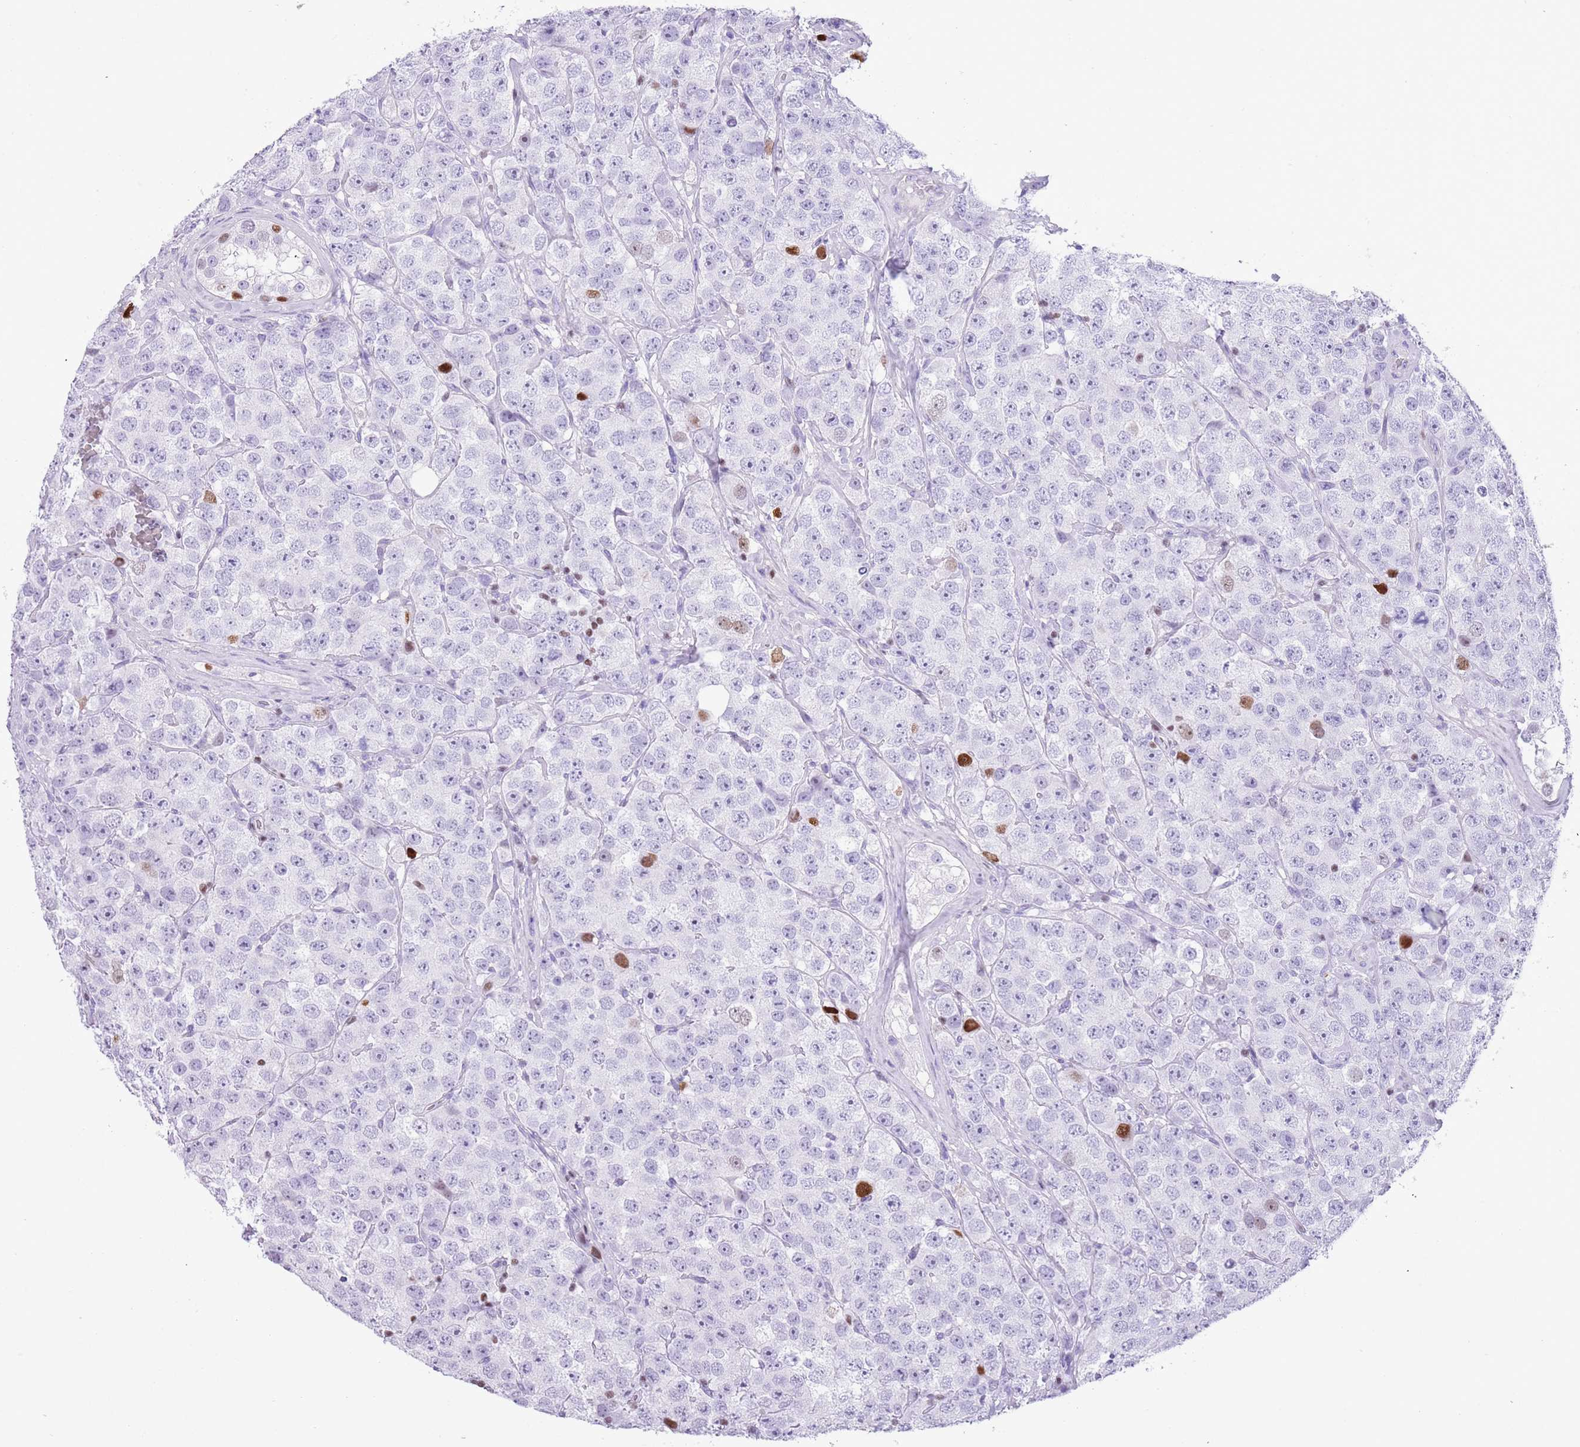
{"staining": {"intensity": "moderate", "quantity": "<25%", "location": "nuclear"}, "tissue": "testis cancer", "cell_type": "Tumor cells", "image_type": "cancer", "snomed": [{"axis": "morphology", "description": "Seminoma, NOS"}, {"axis": "topography", "description": "Testis"}], "caption": "An image of testis seminoma stained for a protein exhibits moderate nuclear brown staining in tumor cells.", "gene": "BCL11B", "patient": {"sex": "male", "age": 28}}